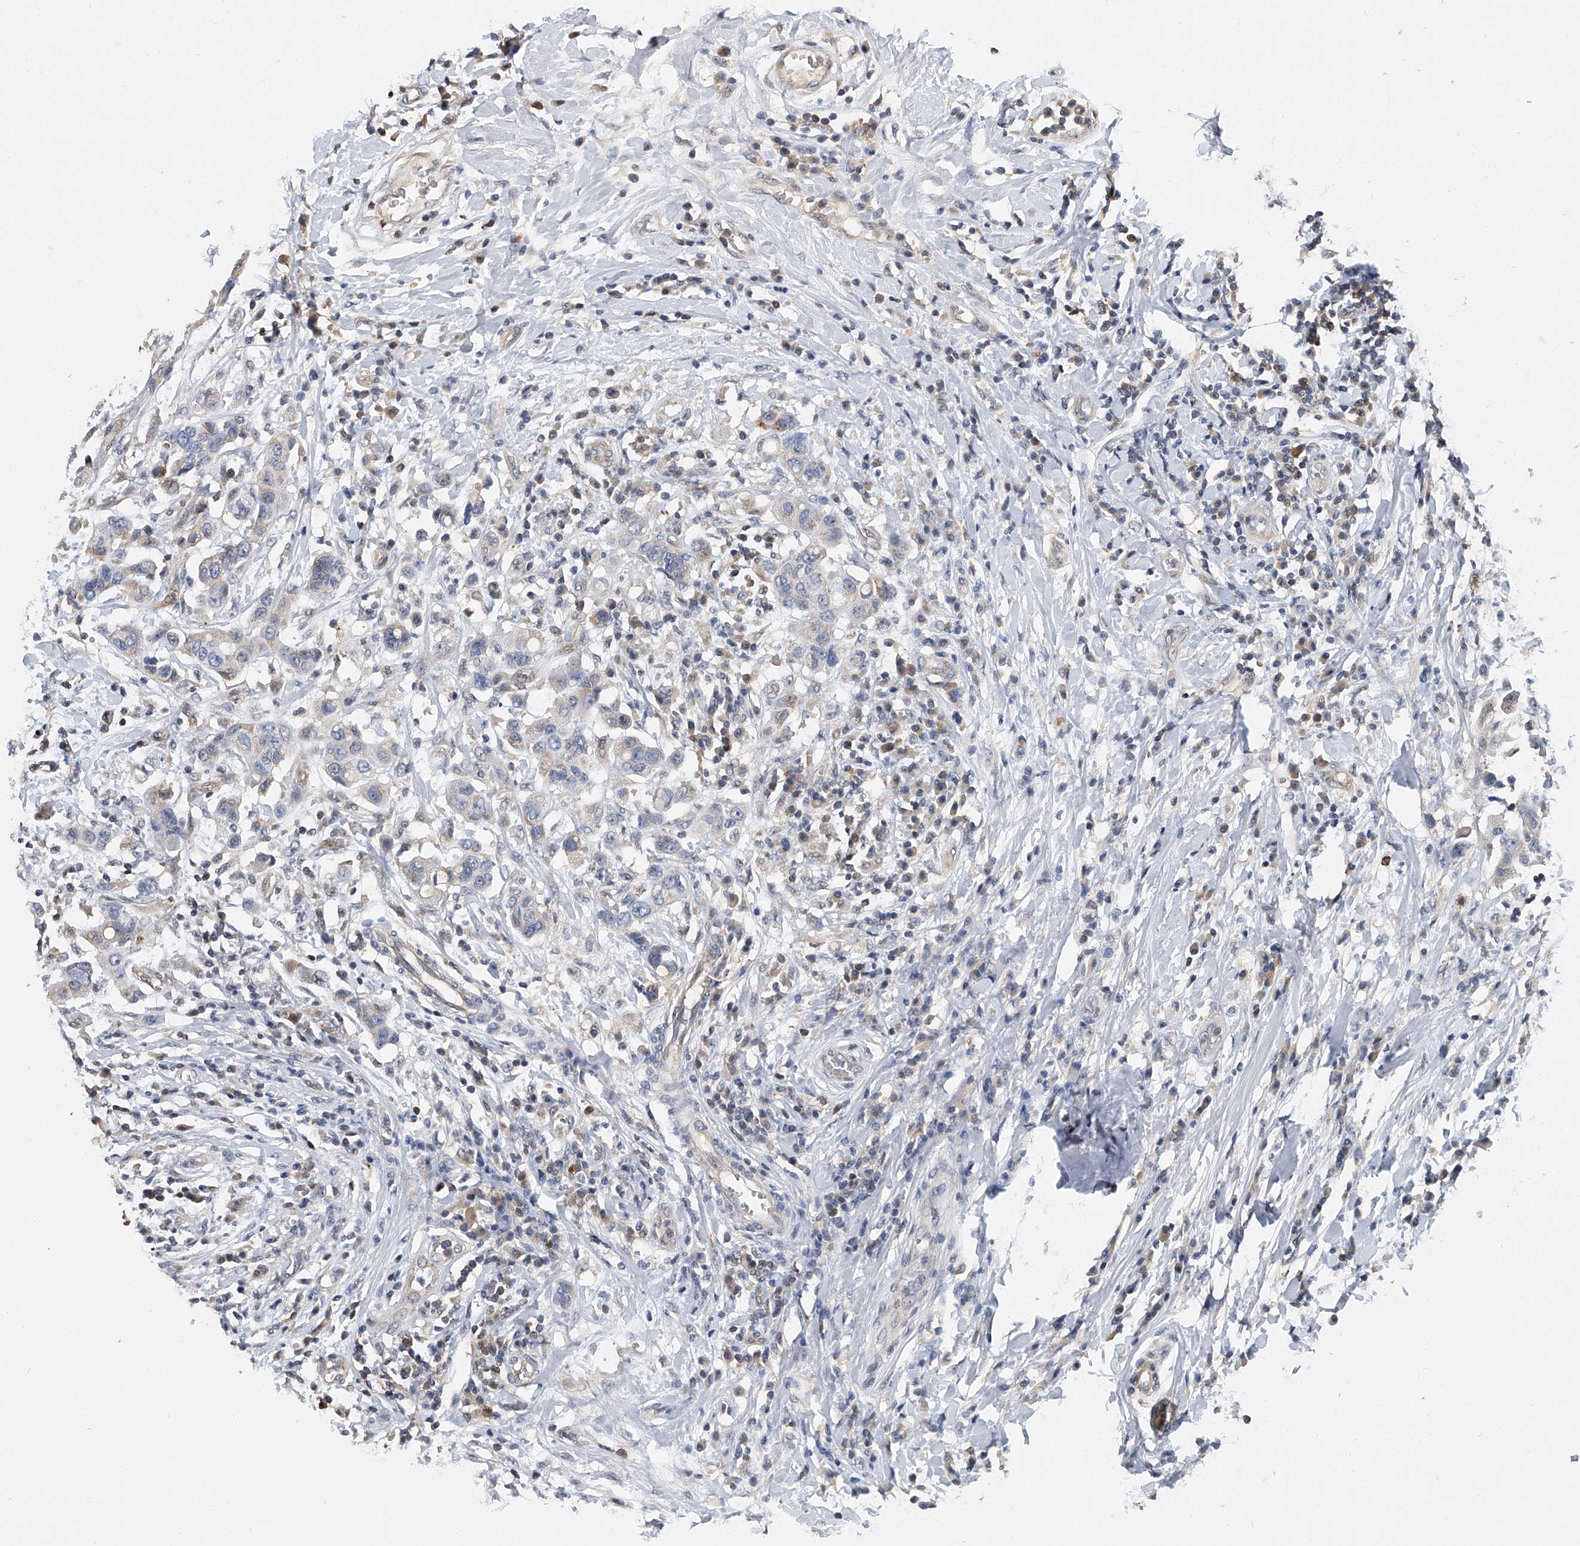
{"staining": {"intensity": "moderate", "quantity": "<25%", "location": "cytoplasmic/membranous"}, "tissue": "breast cancer", "cell_type": "Tumor cells", "image_type": "cancer", "snomed": [{"axis": "morphology", "description": "Duct carcinoma"}, {"axis": "topography", "description": "Breast"}], "caption": "IHC micrograph of neoplastic tissue: breast cancer (infiltrating ductal carcinoma) stained using immunohistochemistry (IHC) shows low levels of moderate protein expression localized specifically in the cytoplasmic/membranous of tumor cells, appearing as a cytoplasmic/membranous brown color.", "gene": "CD200", "patient": {"sex": "female", "age": 27}}